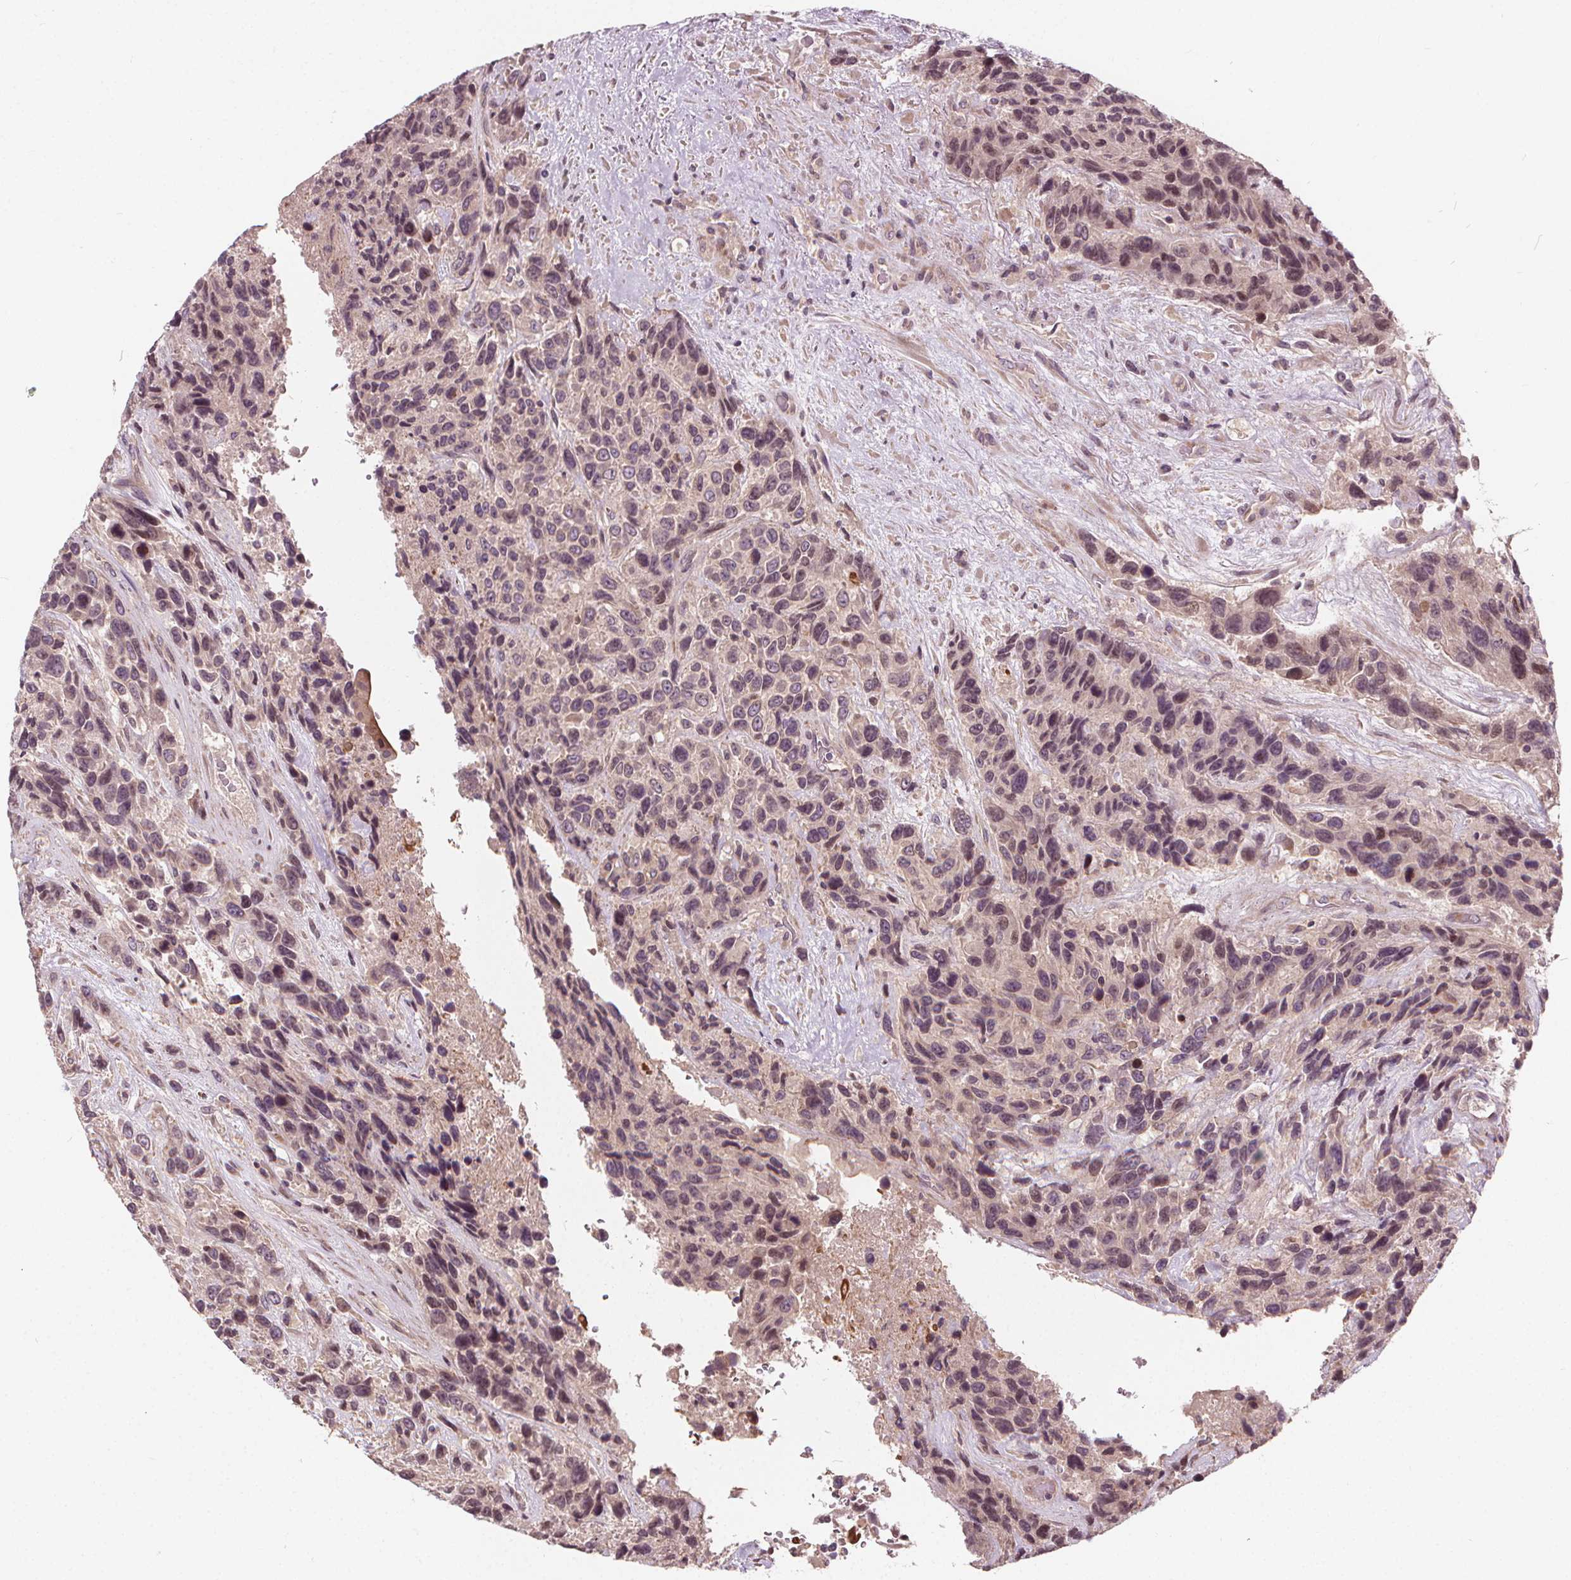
{"staining": {"intensity": "negative", "quantity": "none", "location": "none"}, "tissue": "urothelial cancer", "cell_type": "Tumor cells", "image_type": "cancer", "snomed": [{"axis": "morphology", "description": "Urothelial carcinoma, High grade"}, {"axis": "topography", "description": "Urinary bladder"}], "caption": "The micrograph displays no staining of tumor cells in urothelial cancer.", "gene": "INPP5E", "patient": {"sex": "female", "age": 70}}